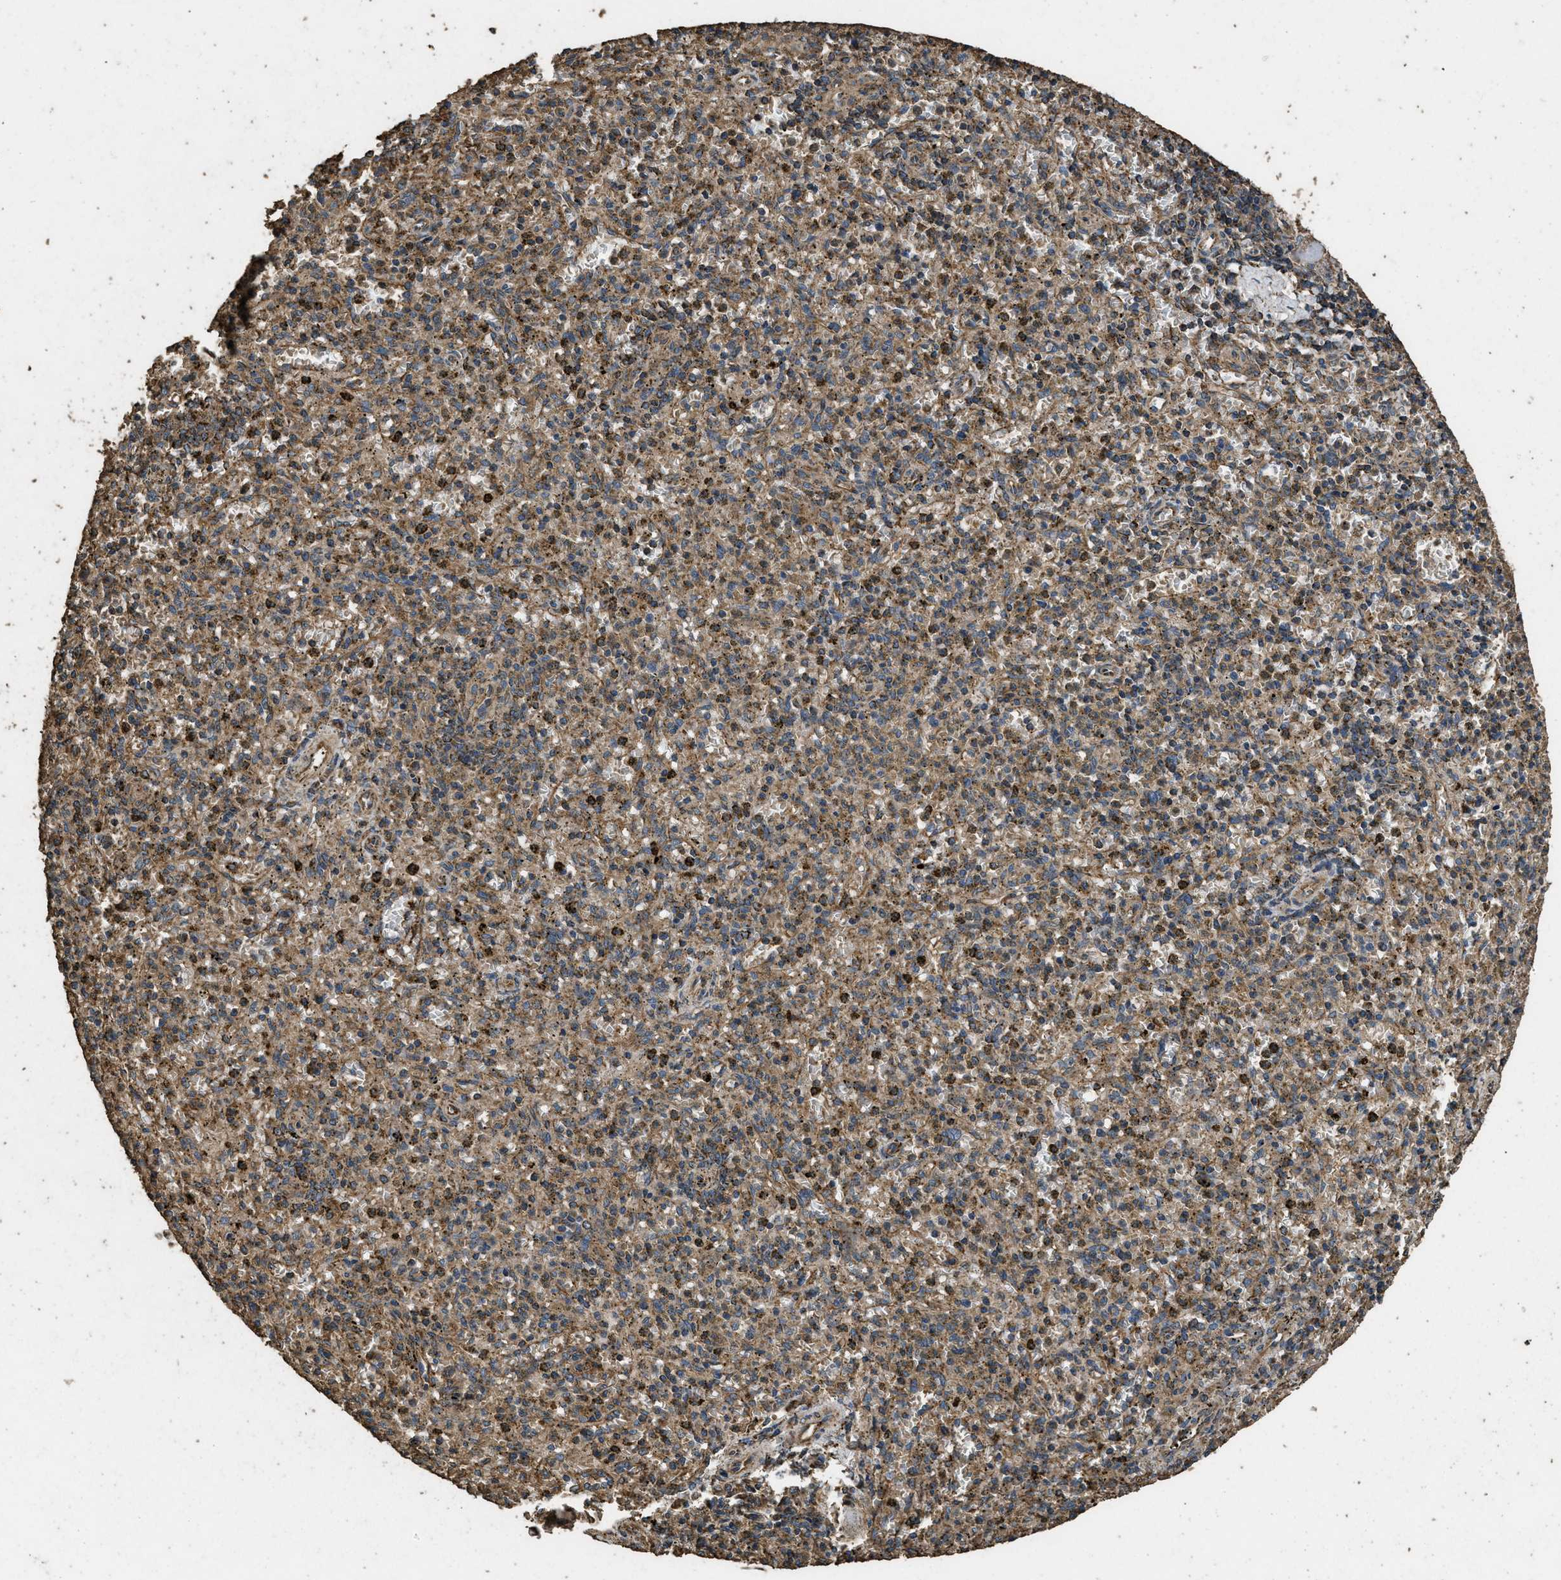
{"staining": {"intensity": "moderate", "quantity": ">75%", "location": "cytoplasmic/membranous"}, "tissue": "spleen", "cell_type": "Cells in red pulp", "image_type": "normal", "snomed": [{"axis": "morphology", "description": "Normal tissue, NOS"}, {"axis": "topography", "description": "Spleen"}], "caption": "Immunohistochemistry staining of benign spleen, which reveals medium levels of moderate cytoplasmic/membranous positivity in about >75% of cells in red pulp indicating moderate cytoplasmic/membranous protein expression. The staining was performed using DAB (3,3'-diaminobenzidine) (brown) for protein detection and nuclei were counterstained in hematoxylin (blue).", "gene": "CYRIA", "patient": {"sex": "male", "age": 72}}